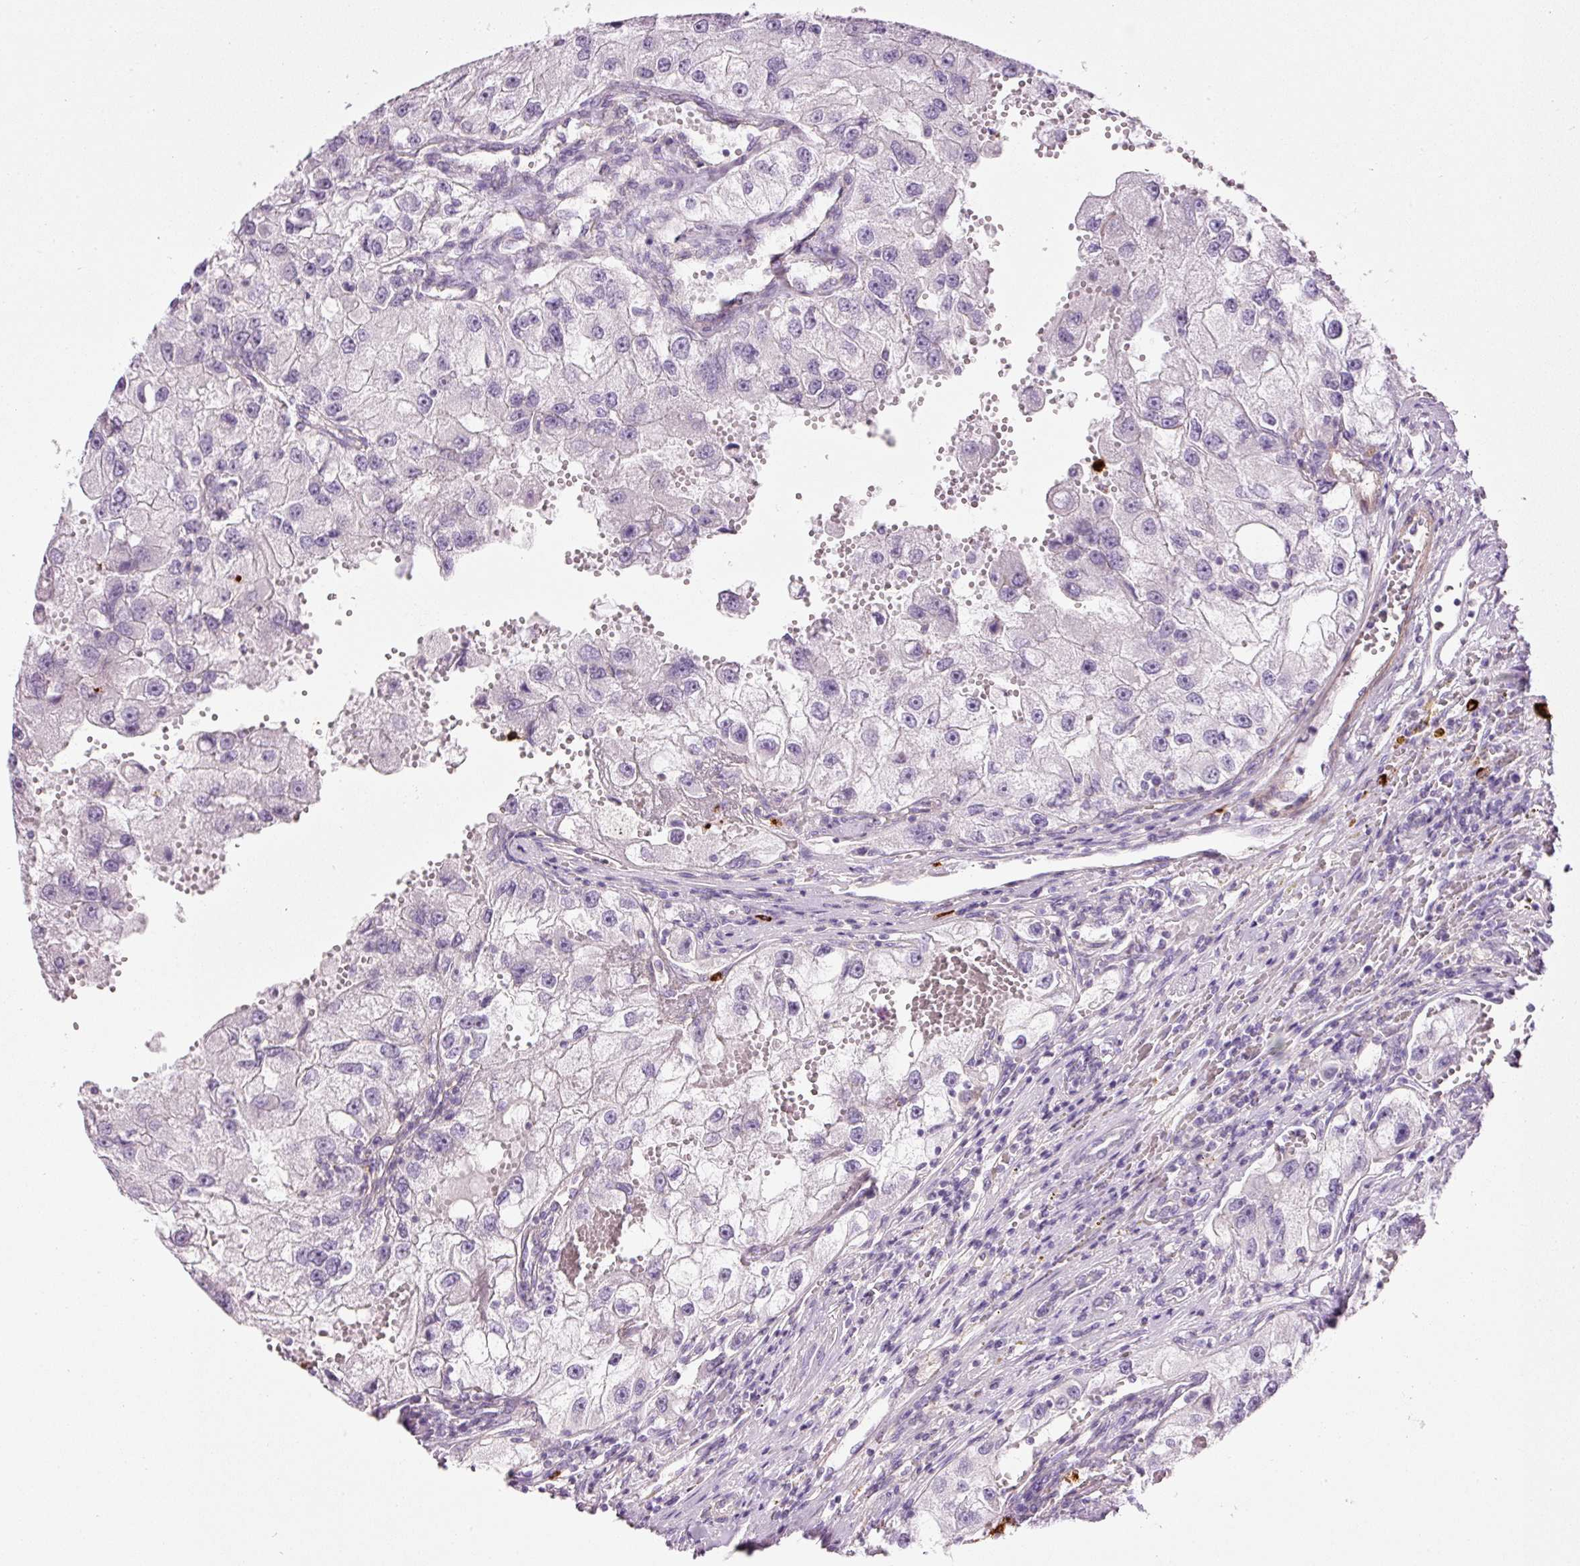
{"staining": {"intensity": "negative", "quantity": "none", "location": "none"}, "tissue": "renal cancer", "cell_type": "Tumor cells", "image_type": "cancer", "snomed": [{"axis": "morphology", "description": "Adenocarcinoma, NOS"}, {"axis": "topography", "description": "Kidney"}], "caption": "Immunohistochemical staining of renal cancer demonstrates no significant expression in tumor cells. (DAB (3,3'-diaminobenzidine) immunohistochemistry, high magnification).", "gene": "MAP3K3", "patient": {"sex": "male", "age": 63}}